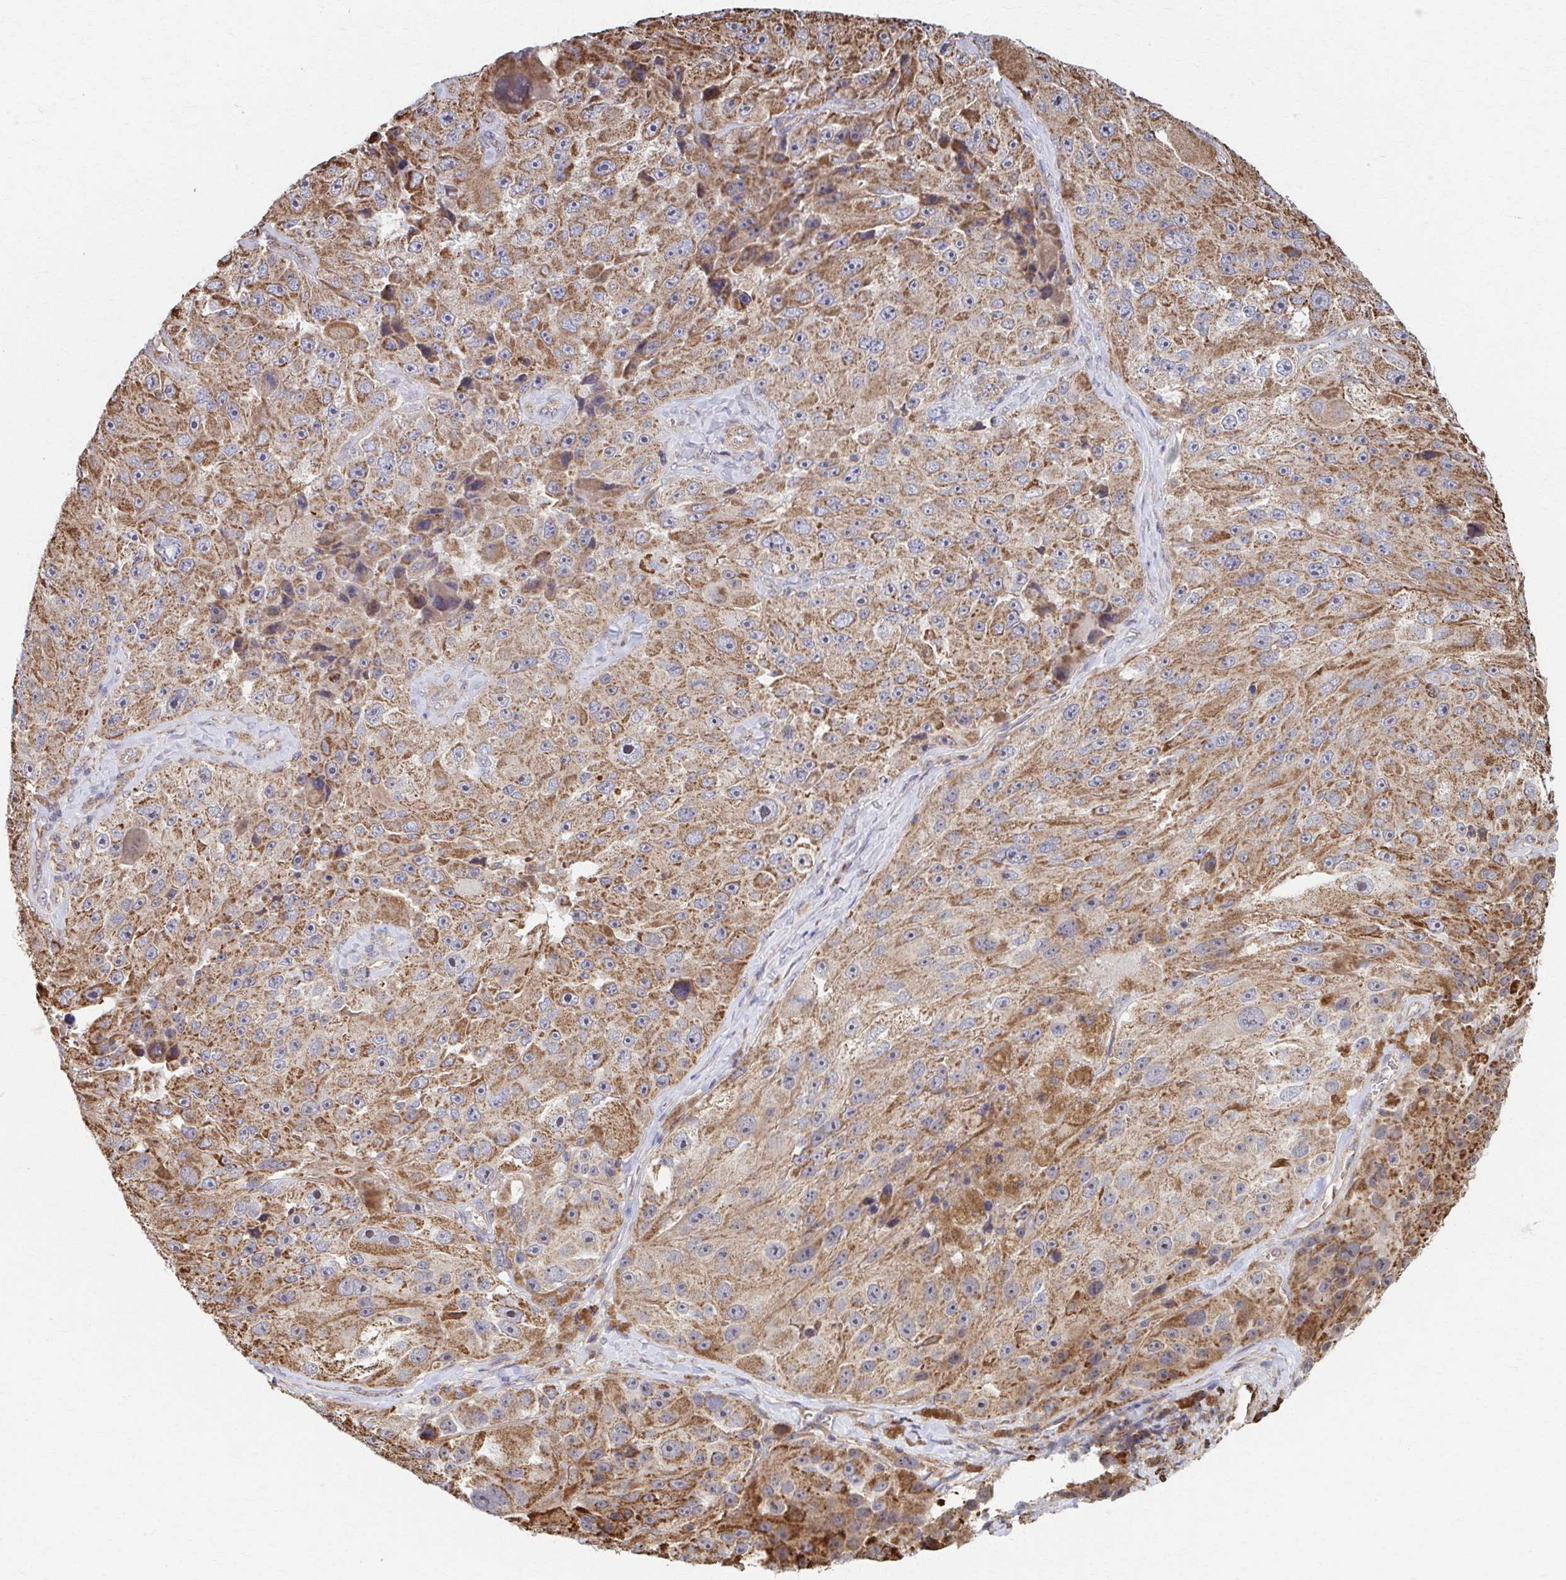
{"staining": {"intensity": "moderate", "quantity": ">75%", "location": "cytoplasmic/membranous"}, "tissue": "melanoma", "cell_type": "Tumor cells", "image_type": "cancer", "snomed": [{"axis": "morphology", "description": "Malignant melanoma, Metastatic site"}, {"axis": "topography", "description": "Lymph node"}], "caption": "A histopathology image showing moderate cytoplasmic/membranous expression in approximately >75% of tumor cells in malignant melanoma (metastatic site), as visualized by brown immunohistochemical staining.", "gene": "KLHL34", "patient": {"sex": "male", "age": 62}}